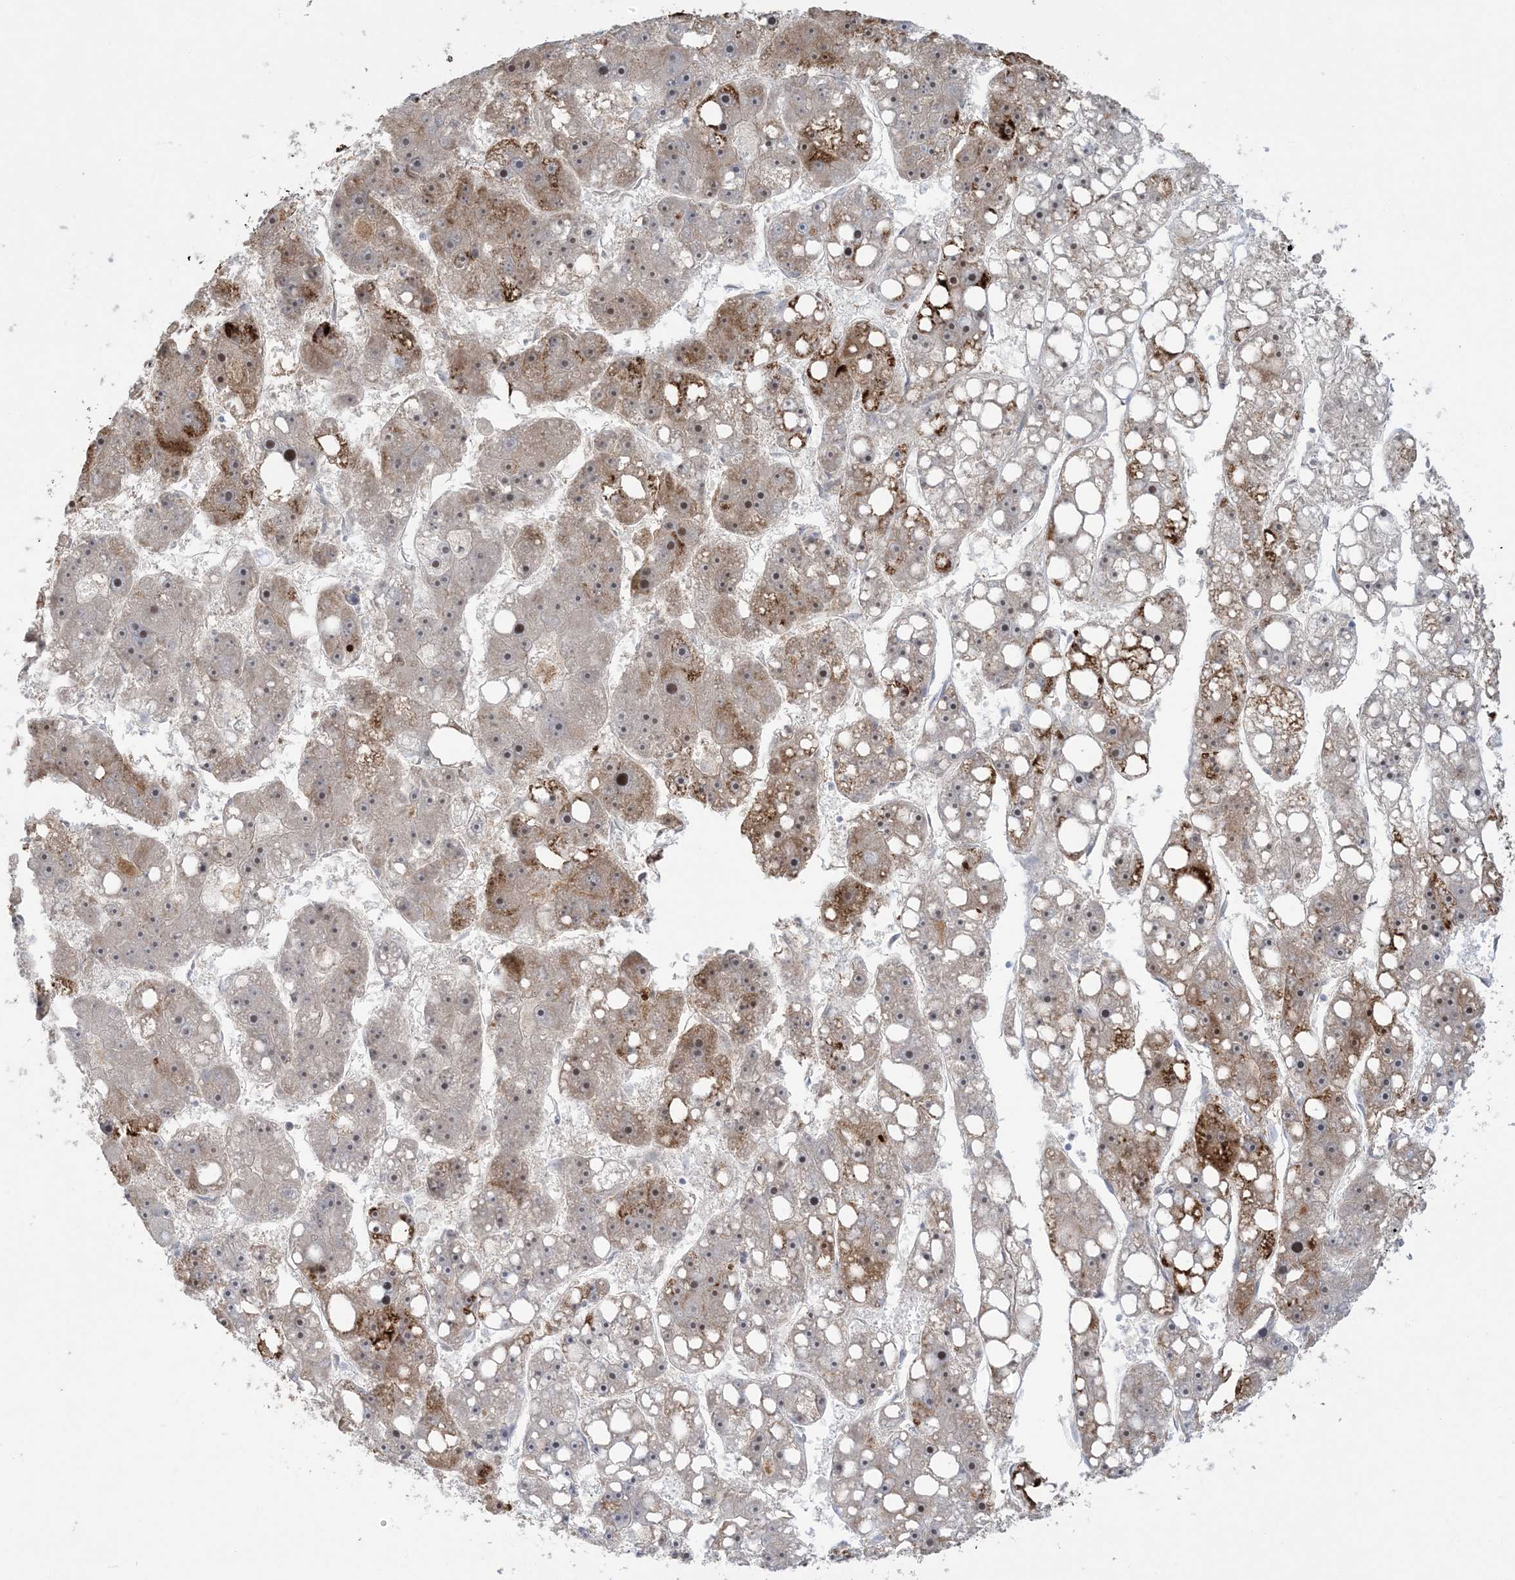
{"staining": {"intensity": "strong", "quantity": "25%-75%", "location": "cytoplasmic/membranous,nuclear"}, "tissue": "liver cancer", "cell_type": "Tumor cells", "image_type": "cancer", "snomed": [{"axis": "morphology", "description": "Carcinoma, Hepatocellular, NOS"}, {"axis": "topography", "description": "Liver"}], "caption": "Strong cytoplasmic/membranous and nuclear expression is appreciated in approximately 25%-75% of tumor cells in liver hepatocellular carcinoma.", "gene": "AGXT", "patient": {"sex": "female", "age": 61}}